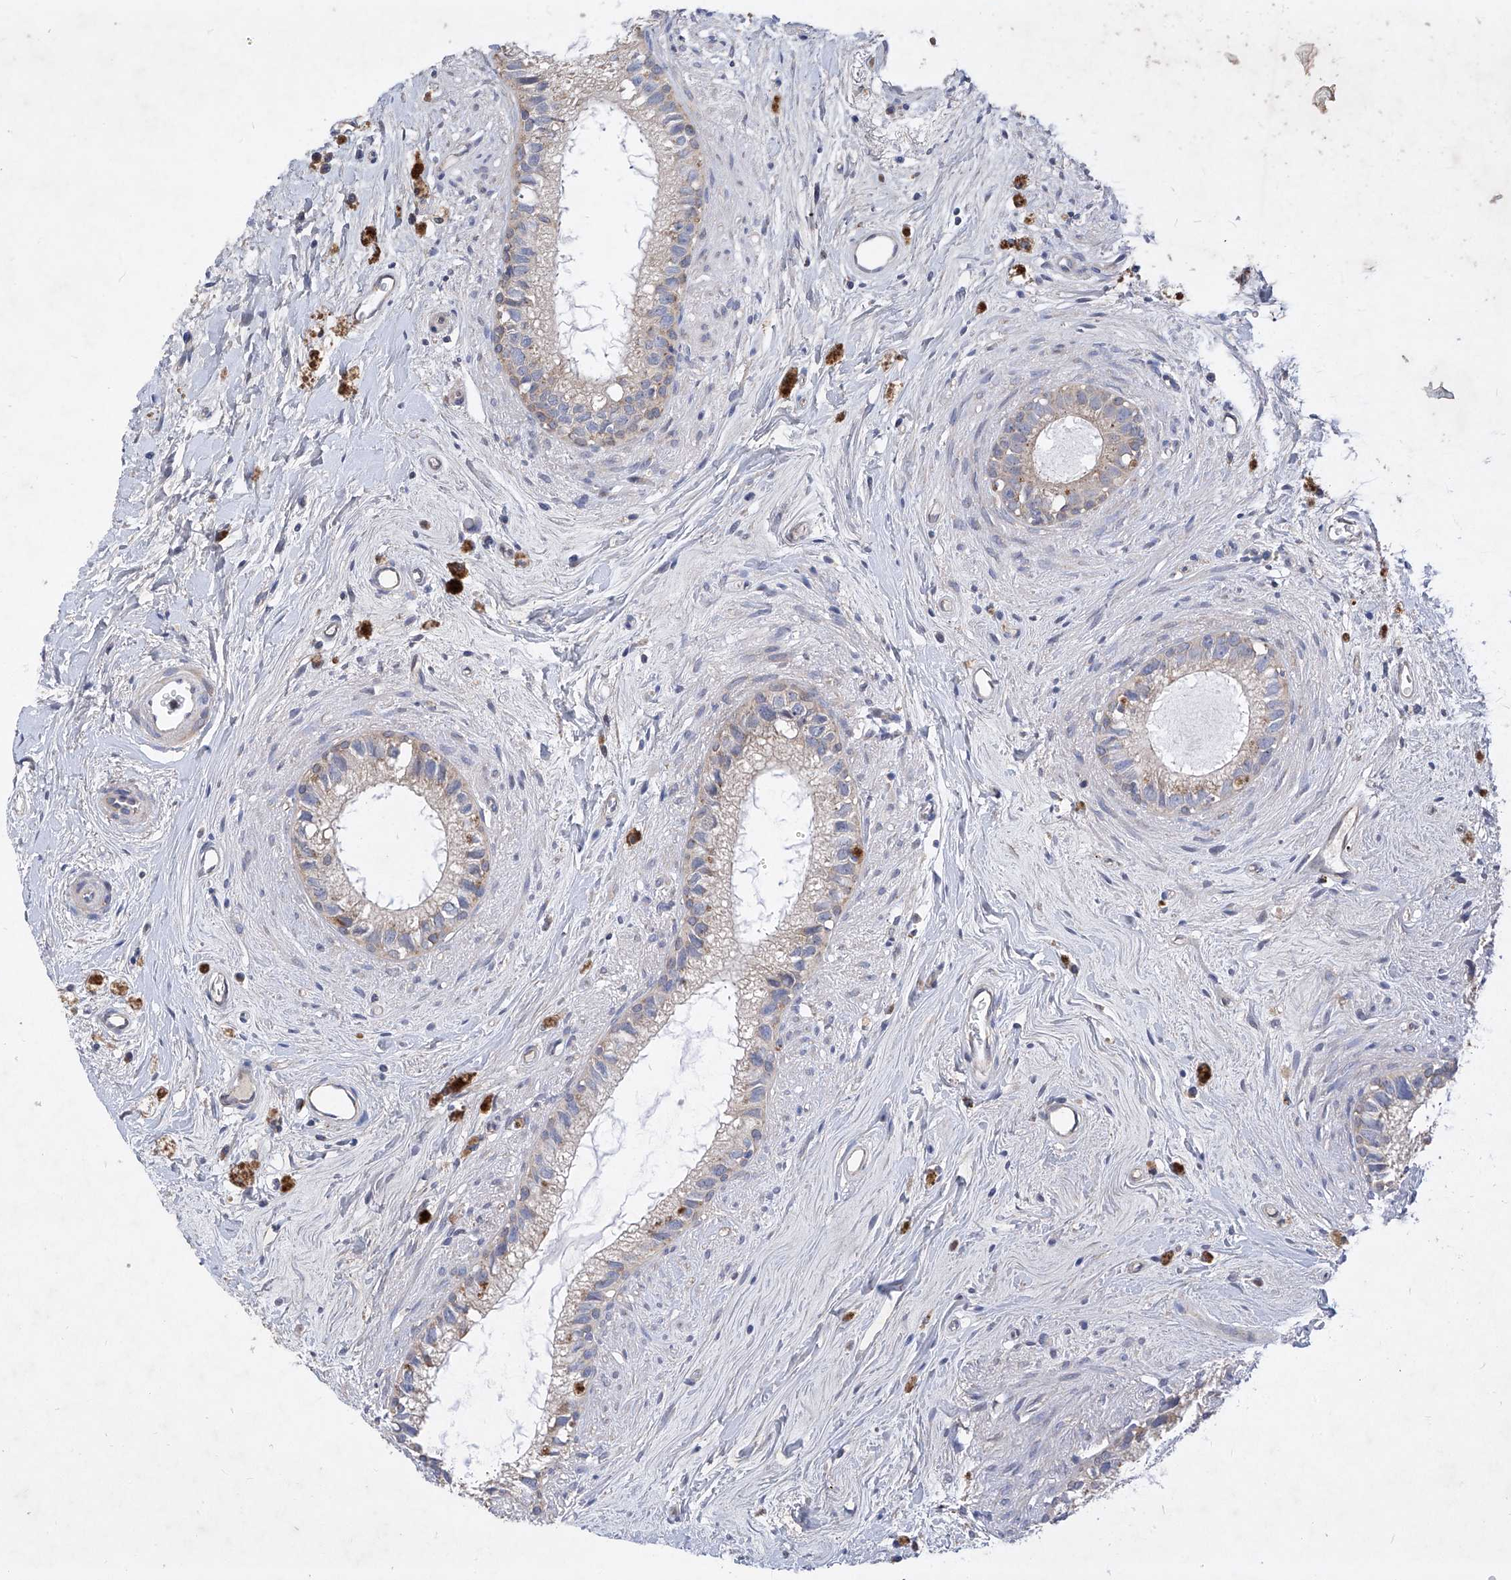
{"staining": {"intensity": "weak", "quantity": "25%-75%", "location": "cytoplasmic/membranous"}, "tissue": "epididymis", "cell_type": "Glandular cells", "image_type": "normal", "snomed": [{"axis": "morphology", "description": "Normal tissue, NOS"}, {"axis": "topography", "description": "Epididymis"}], "caption": "Immunohistochemical staining of benign human epididymis reveals 25%-75% levels of weak cytoplasmic/membranous protein expression in approximately 25%-75% of glandular cells.", "gene": "COQ3", "patient": {"sex": "male", "age": 80}}